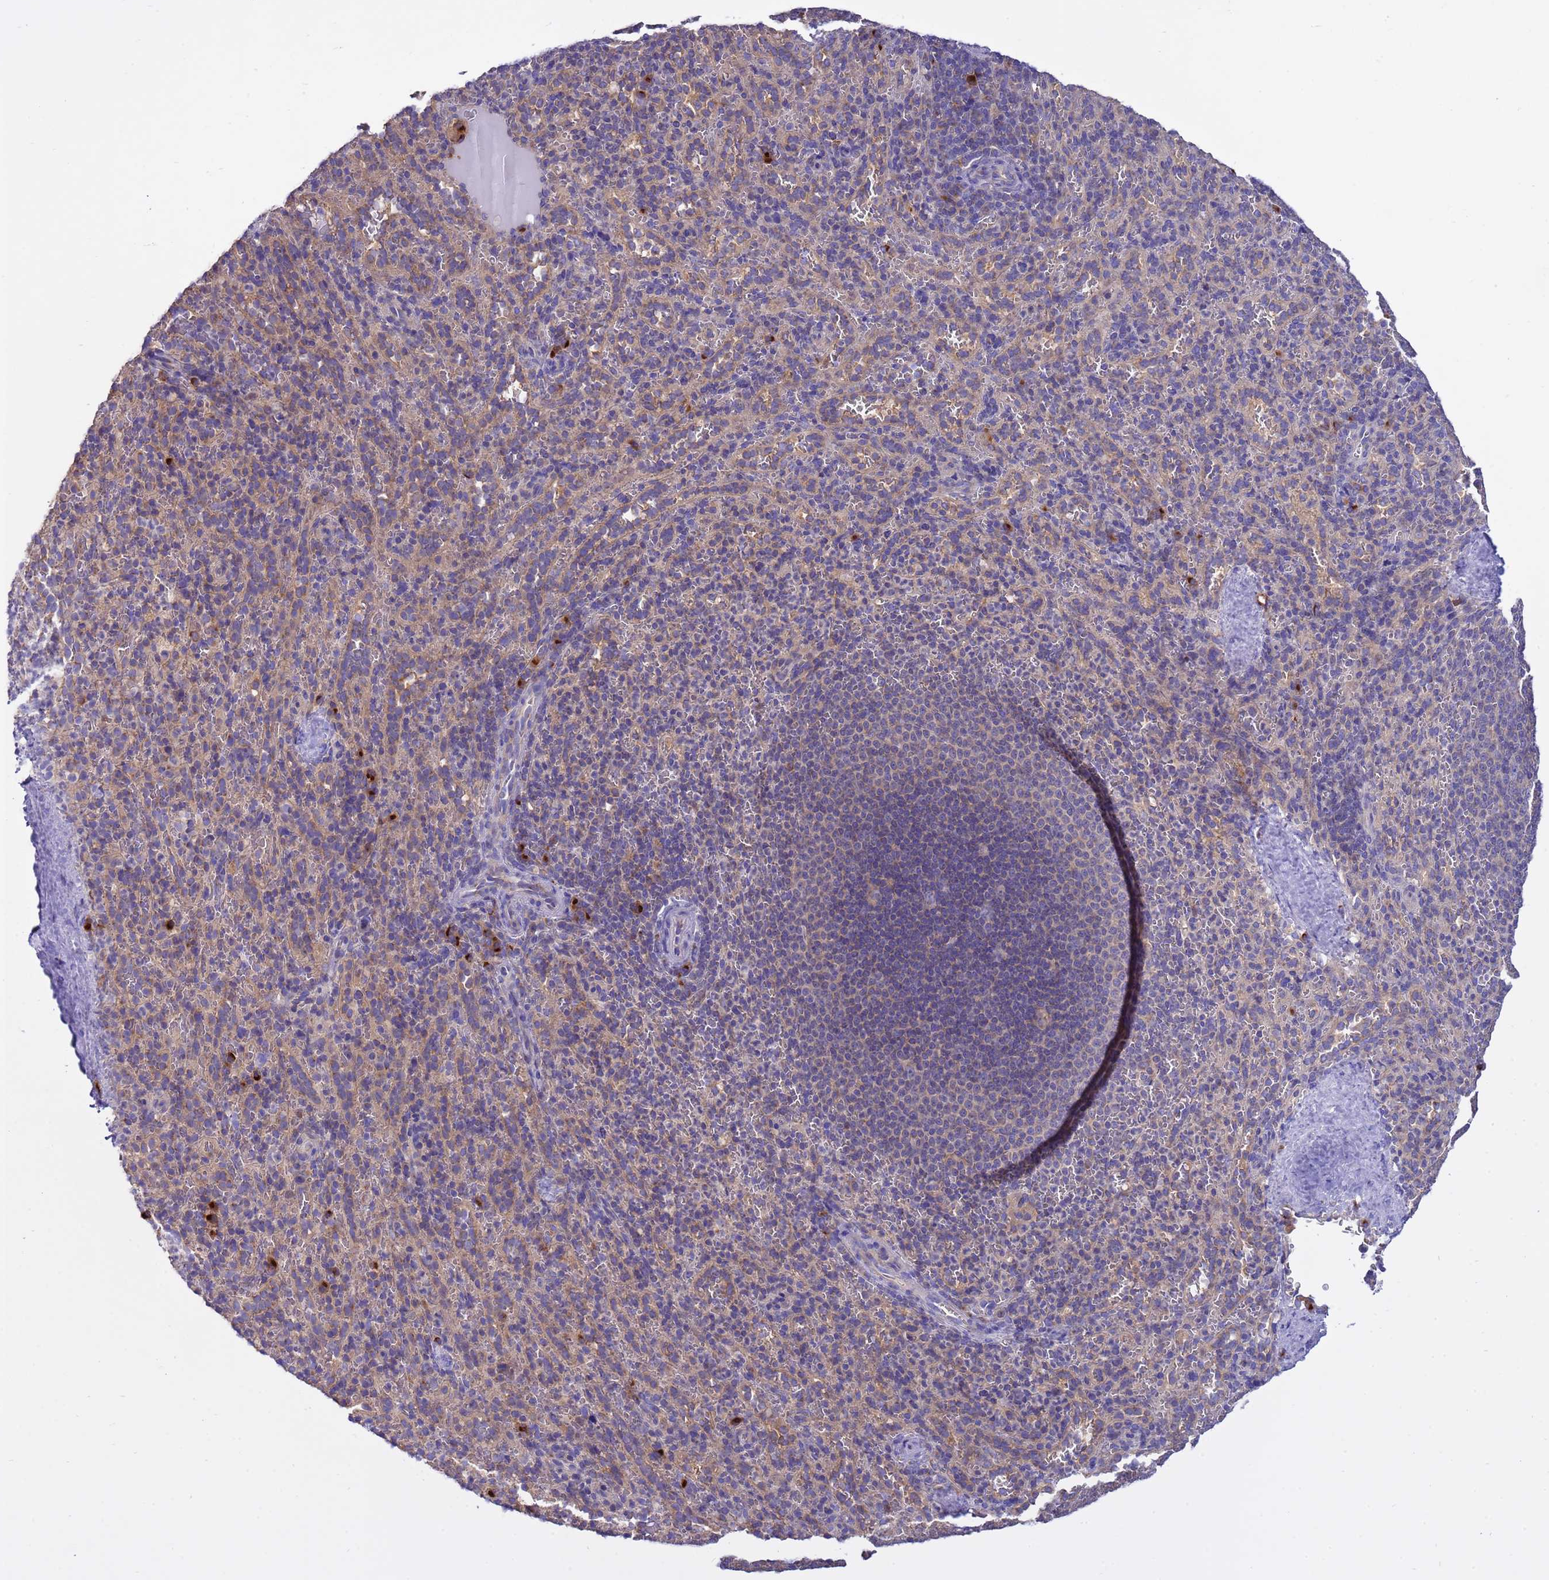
{"staining": {"intensity": "negative", "quantity": "none", "location": "none"}, "tissue": "spleen", "cell_type": "Cells in red pulp", "image_type": "normal", "snomed": [{"axis": "morphology", "description": "Normal tissue, NOS"}, {"axis": "topography", "description": "Spleen"}], "caption": "Immunohistochemistry (IHC) image of unremarkable spleen: human spleen stained with DAB (3,3'-diaminobenzidine) reveals no significant protein expression in cells in red pulp.", "gene": "ANAPC1", "patient": {"sex": "female", "age": 21}}